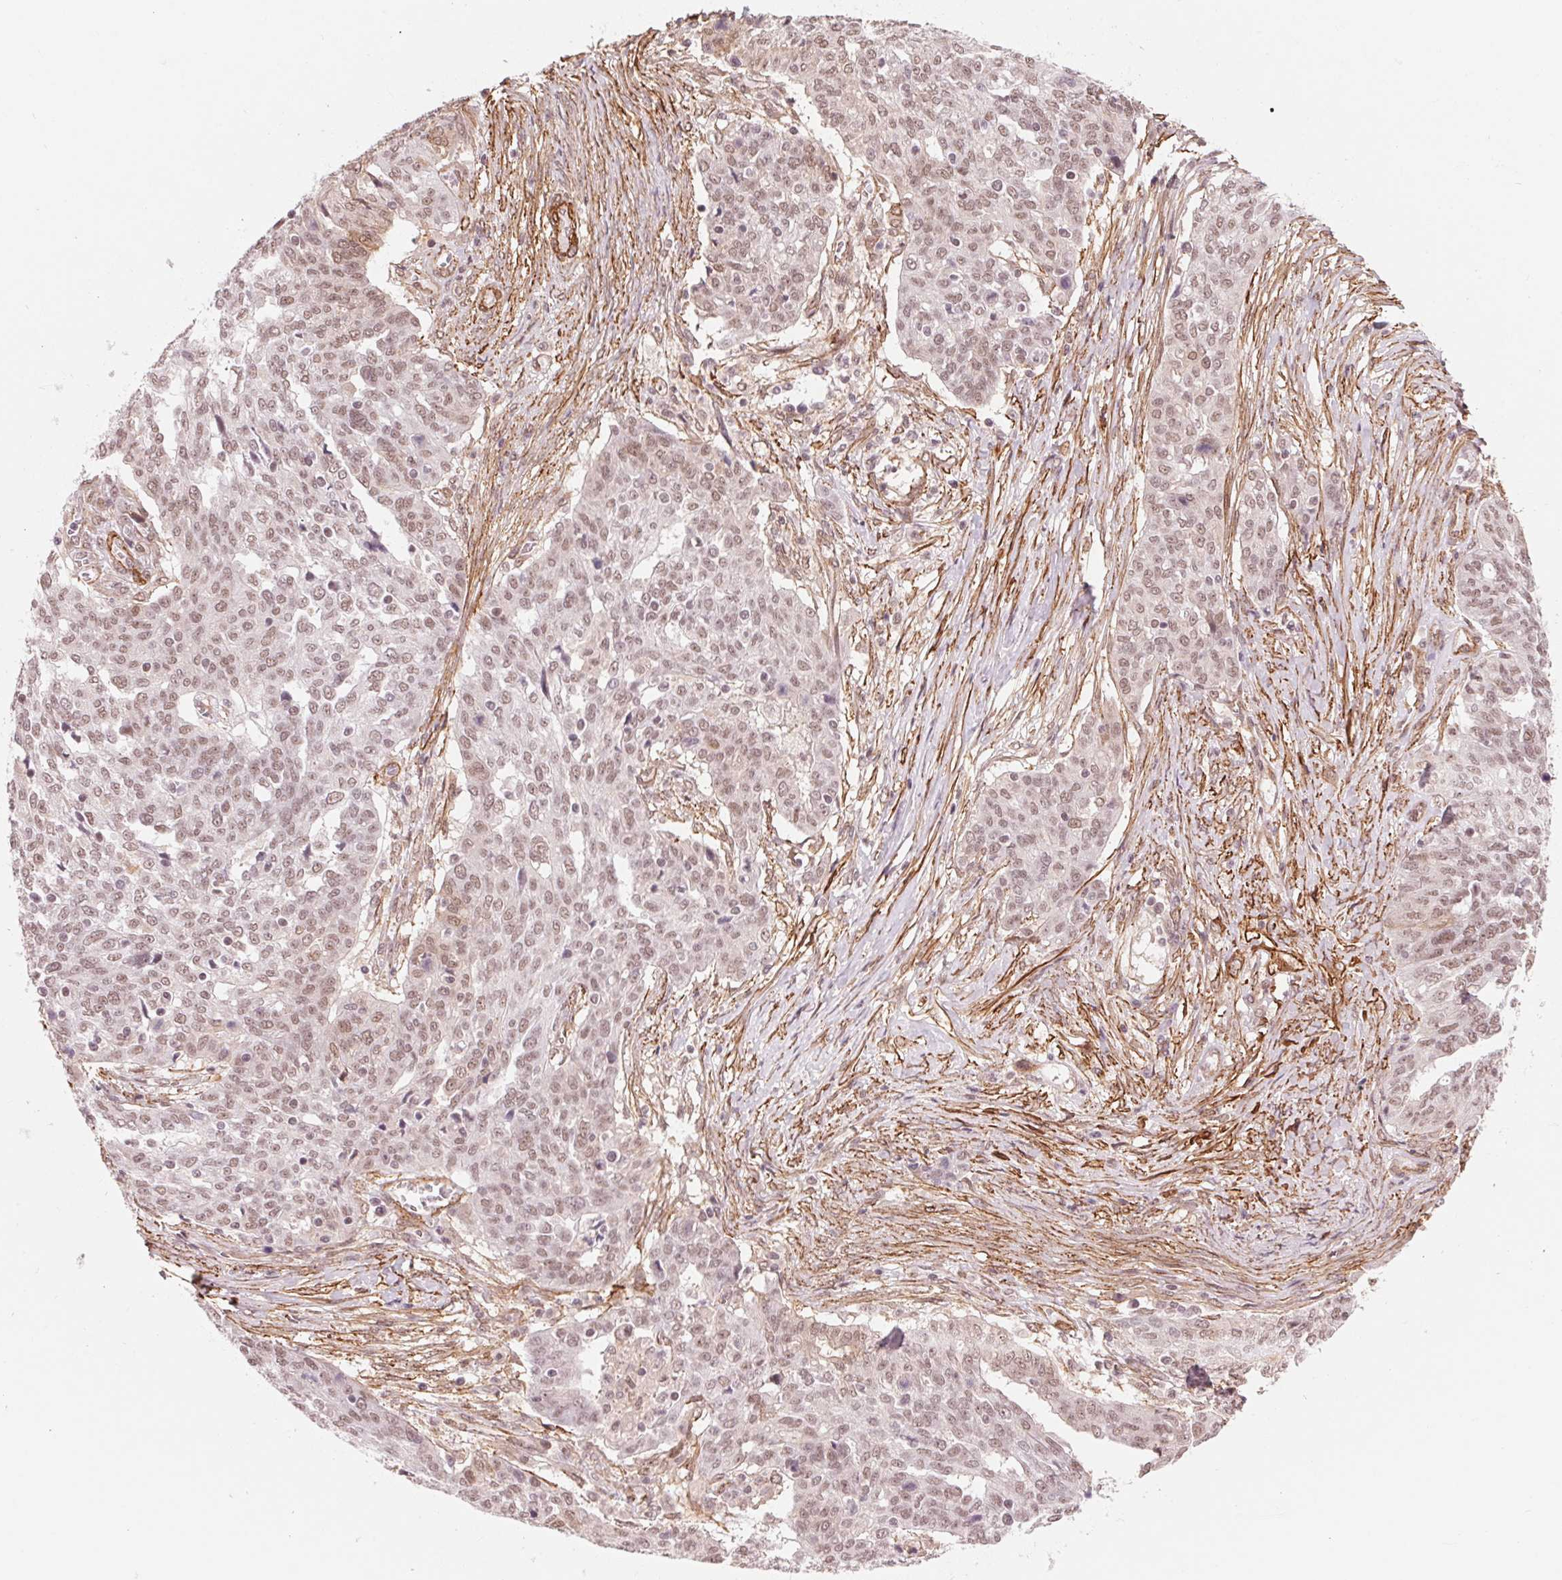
{"staining": {"intensity": "weak", "quantity": ">75%", "location": "cytoplasmic/membranous,nuclear"}, "tissue": "ovarian cancer", "cell_type": "Tumor cells", "image_type": "cancer", "snomed": [{"axis": "morphology", "description": "Cystadenocarcinoma, serous, NOS"}, {"axis": "topography", "description": "Ovary"}], "caption": "A high-resolution micrograph shows immunohistochemistry staining of serous cystadenocarcinoma (ovarian), which exhibits weak cytoplasmic/membranous and nuclear expression in approximately >75% of tumor cells.", "gene": "BCAT1", "patient": {"sex": "female", "age": 67}}